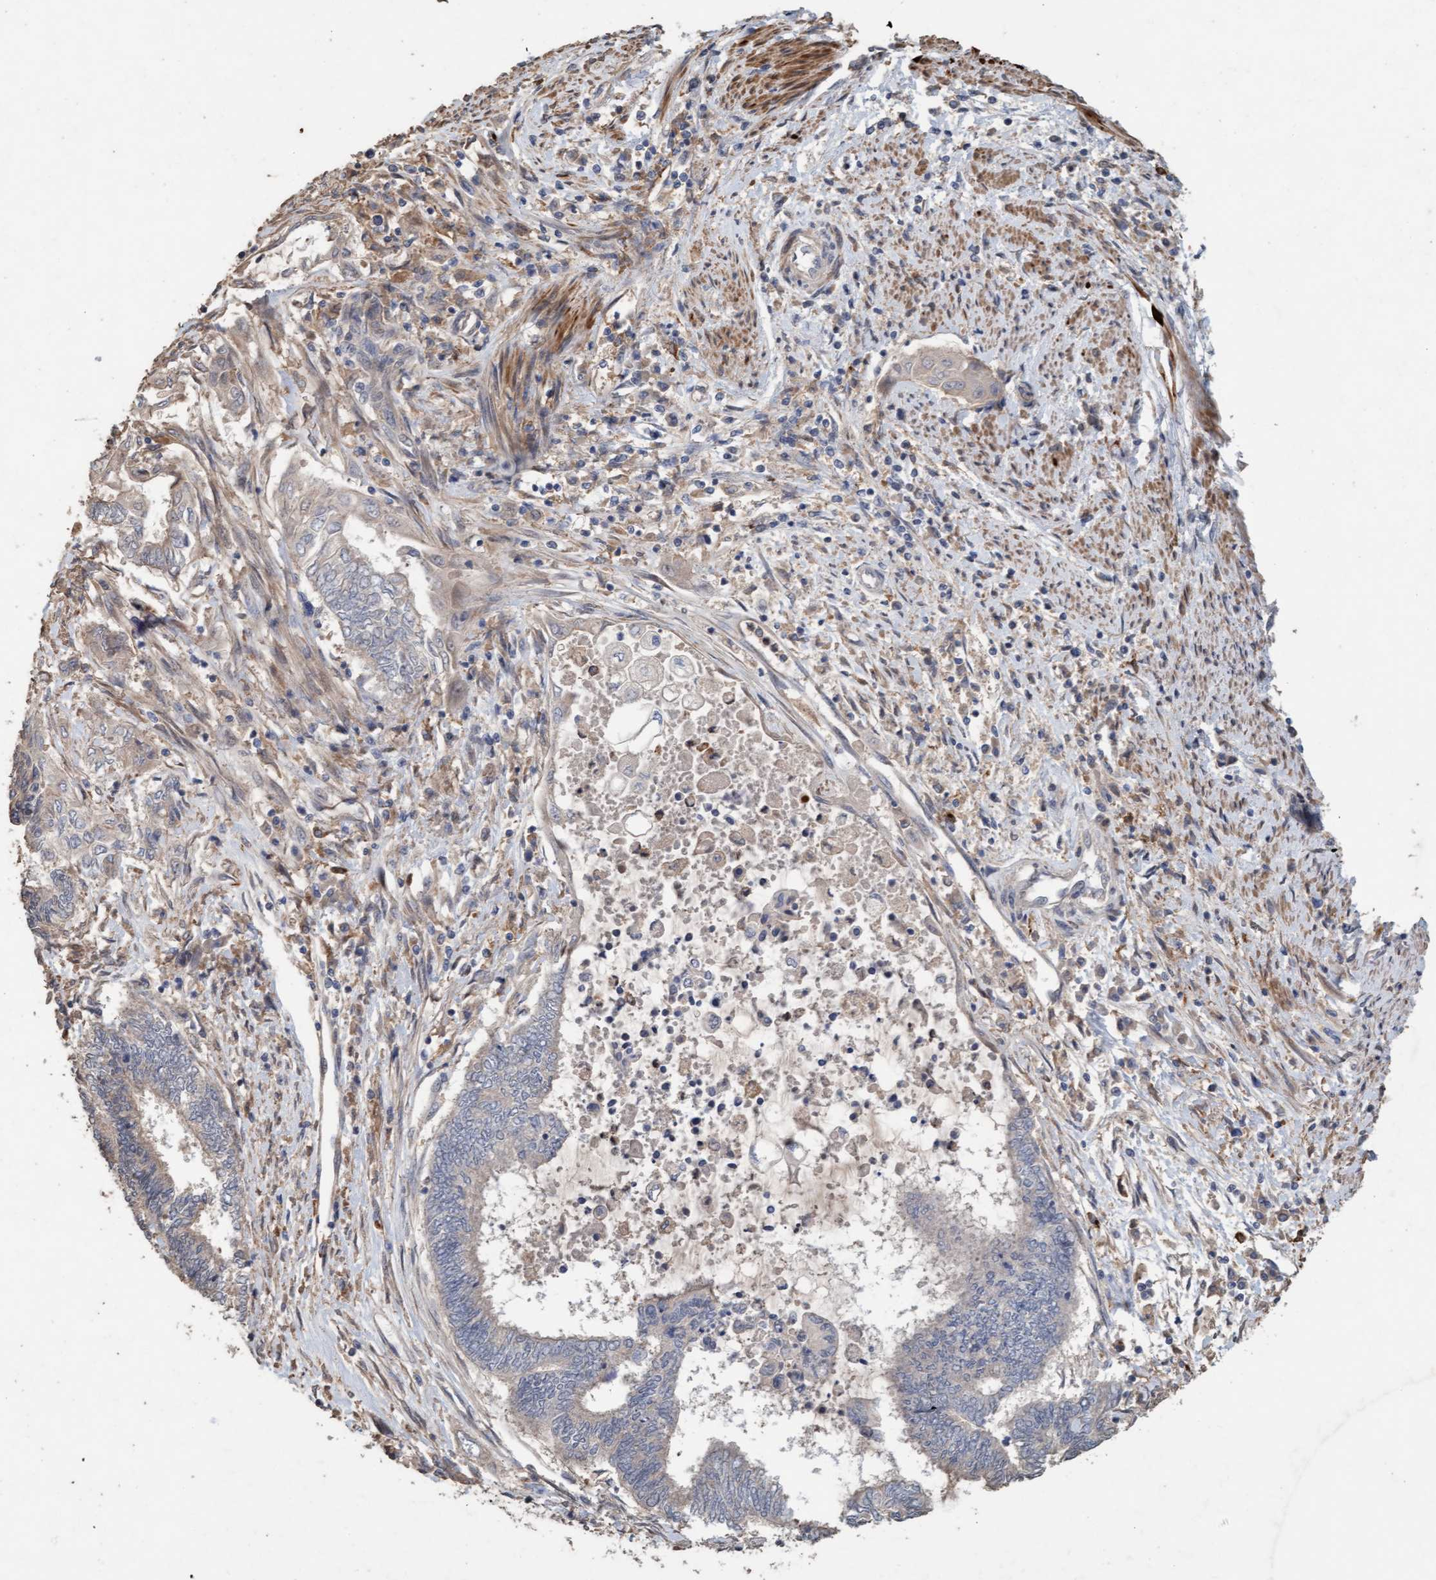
{"staining": {"intensity": "negative", "quantity": "none", "location": "none"}, "tissue": "endometrial cancer", "cell_type": "Tumor cells", "image_type": "cancer", "snomed": [{"axis": "morphology", "description": "Adenocarcinoma, NOS"}, {"axis": "topography", "description": "Uterus"}, {"axis": "topography", "description": "Endometrium"}], "caption": "IHC of human adenocarcinoma (endometrial) shows no staining in tumor cells. The staining is performed using DAB (3,3'-diaminobenzidine) brown chromogen with nuclei counter-stained in using hematoxylin.", "gene": "LONRF1", "patient": {"sex": "female", "age": 70}}